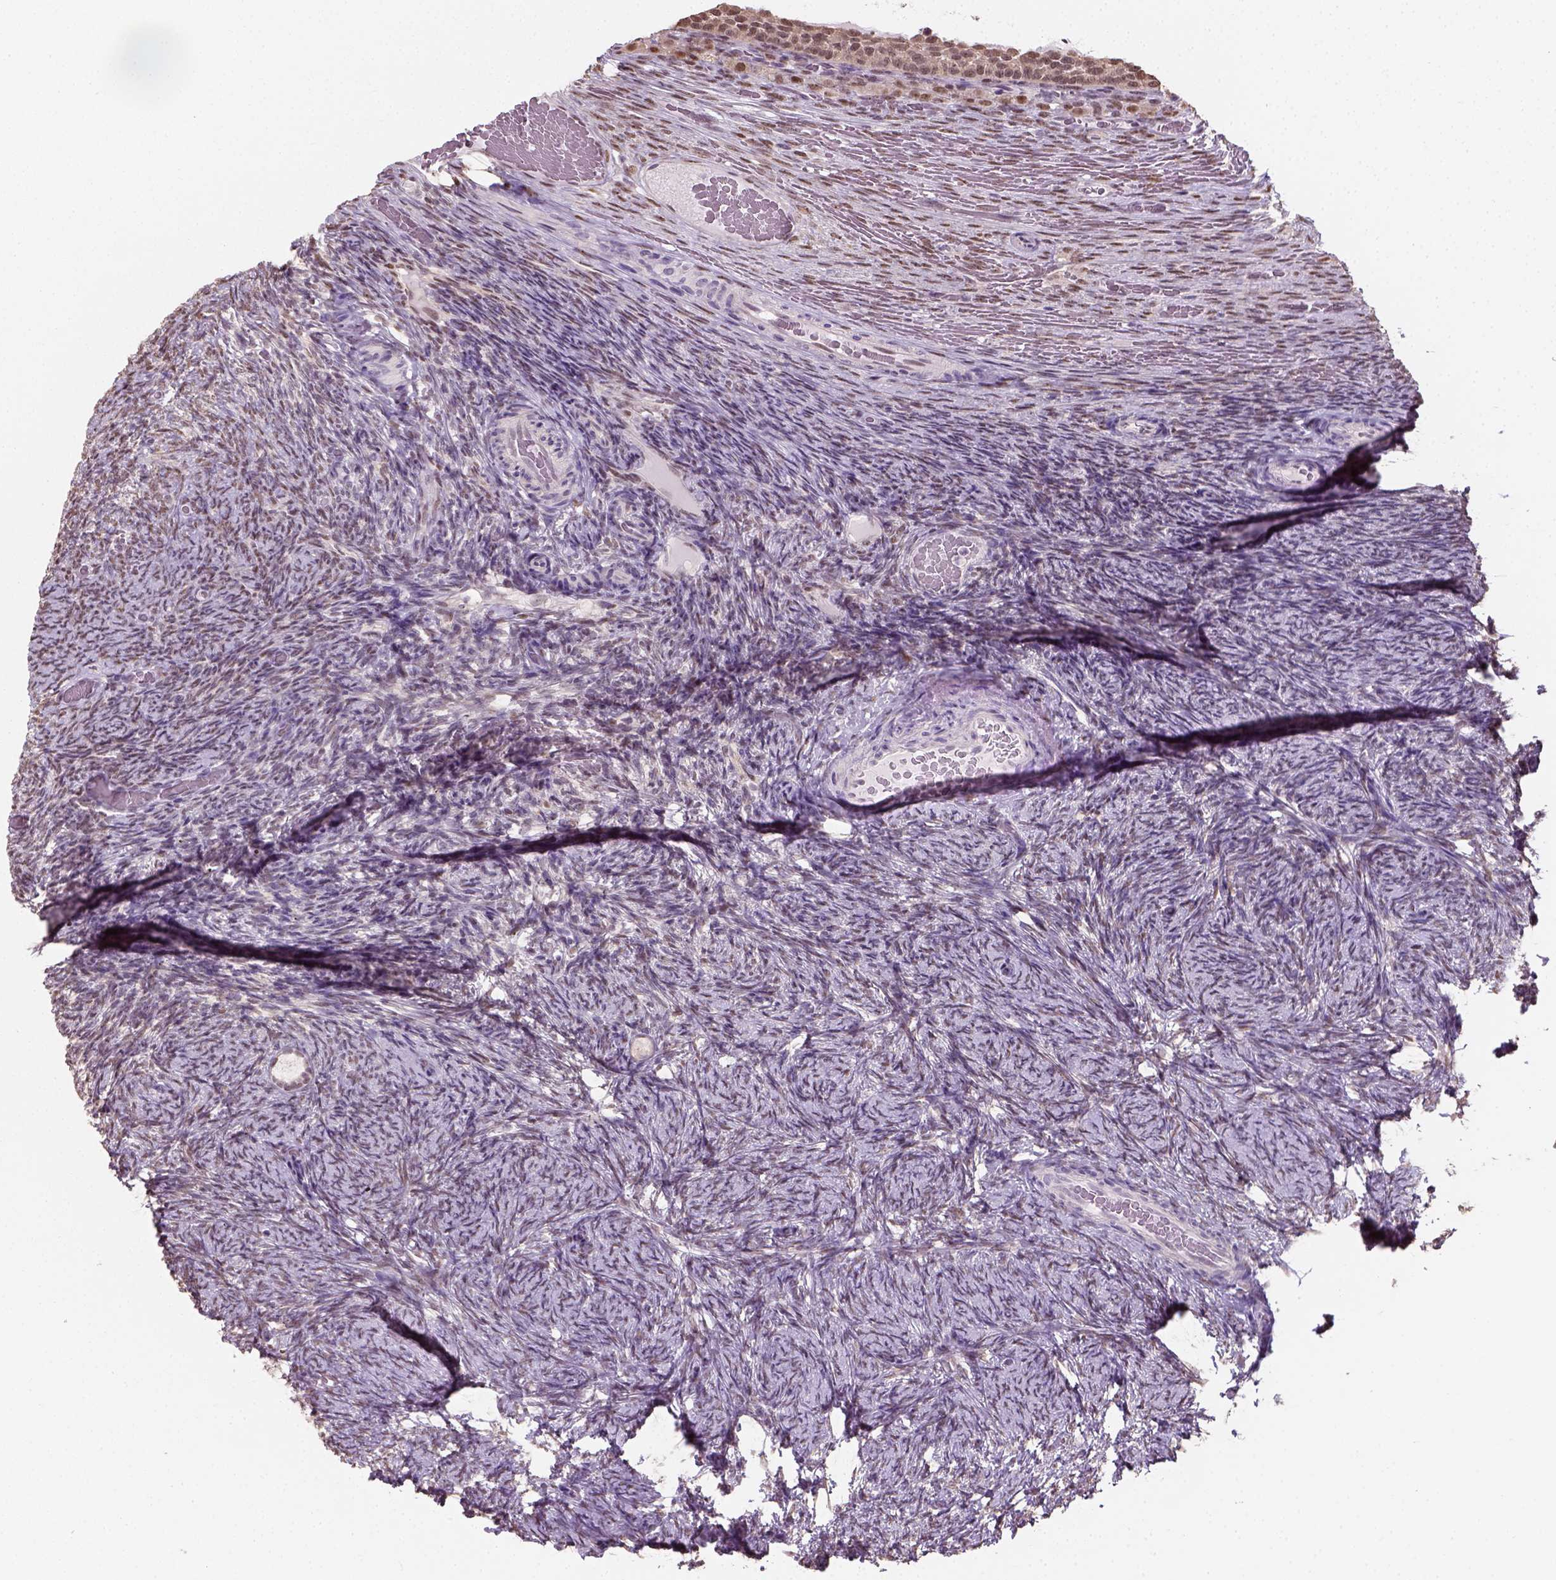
{"staining": {"intensity": "moderate", "quantity": ">75%", "location": "nuclear"}, "tissue": "ovary", "cell_type": "Follicle cells", "image_type": "normal", "snomed": [{"axis": "morphology", "description": "Normal tissue, NOS"}, {"axis": "topography", "description": "Ovary"}], "caption": "Immunohistochemistry (IHC) of benign human ovary reveals medium levels of moderate nuclear staining in approximately >75% of follicle cells.", "gene": "C1orf112", "patient": {"sex": "female", "age": 34}}